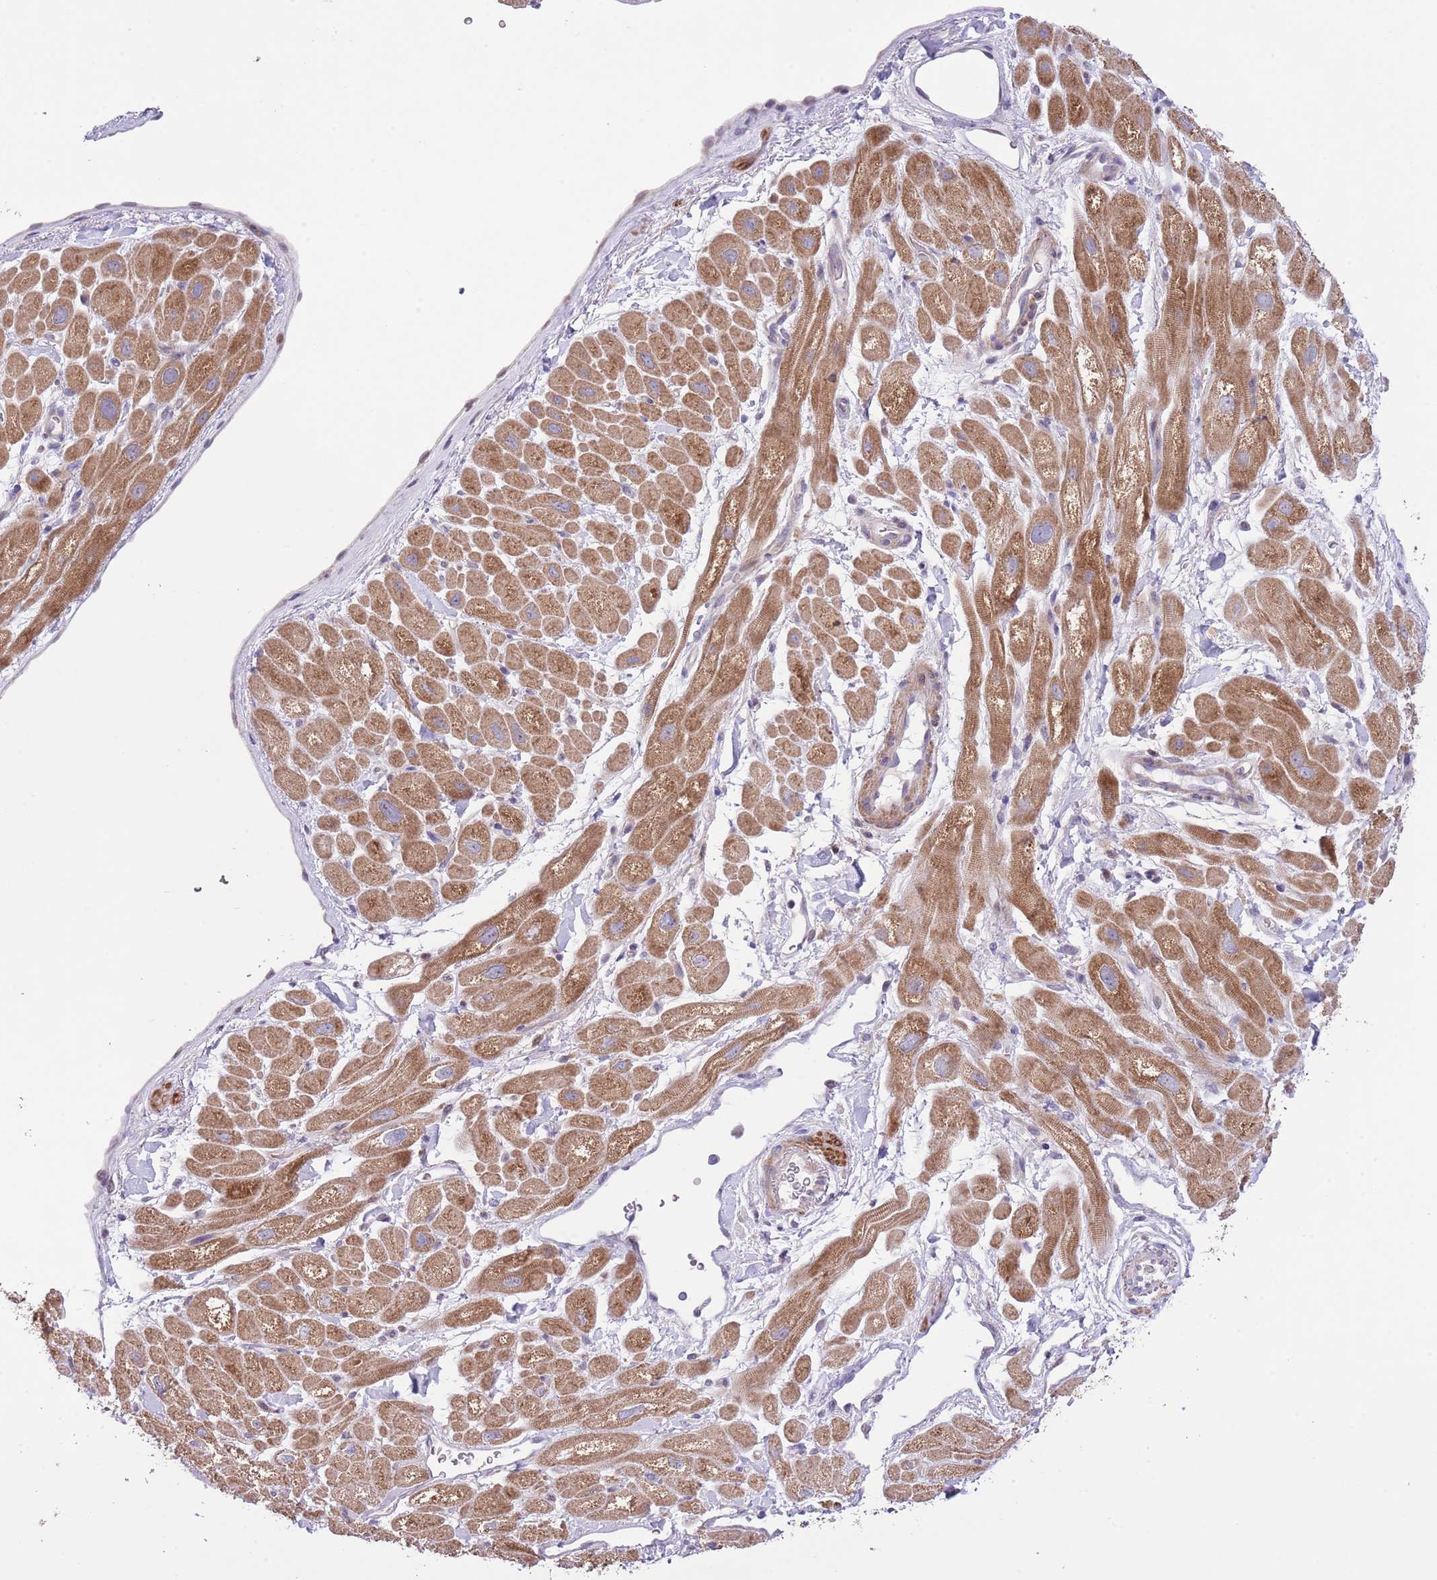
{"staining": {"intensity": "moderate", "quantity": "25%-75%", "location": "cytoplasmic/membranous"}, "tissue": "heart muscle", "cell_type": "Cardiomyocytes", "image_type": "normal", "snomed": [{"axis": "morphology", "description": "Normal tissue, NOS"}, {"axis": "topography", "description": "Heart"}], "caption": "A medium amount of moderate cytoplasmic/membranous expression is appreciated in about 25%-75% of cardiomyocytes in normal heart muscle.", "gene": "GALK2", "patient": {"sex": "male", "age": 65}}